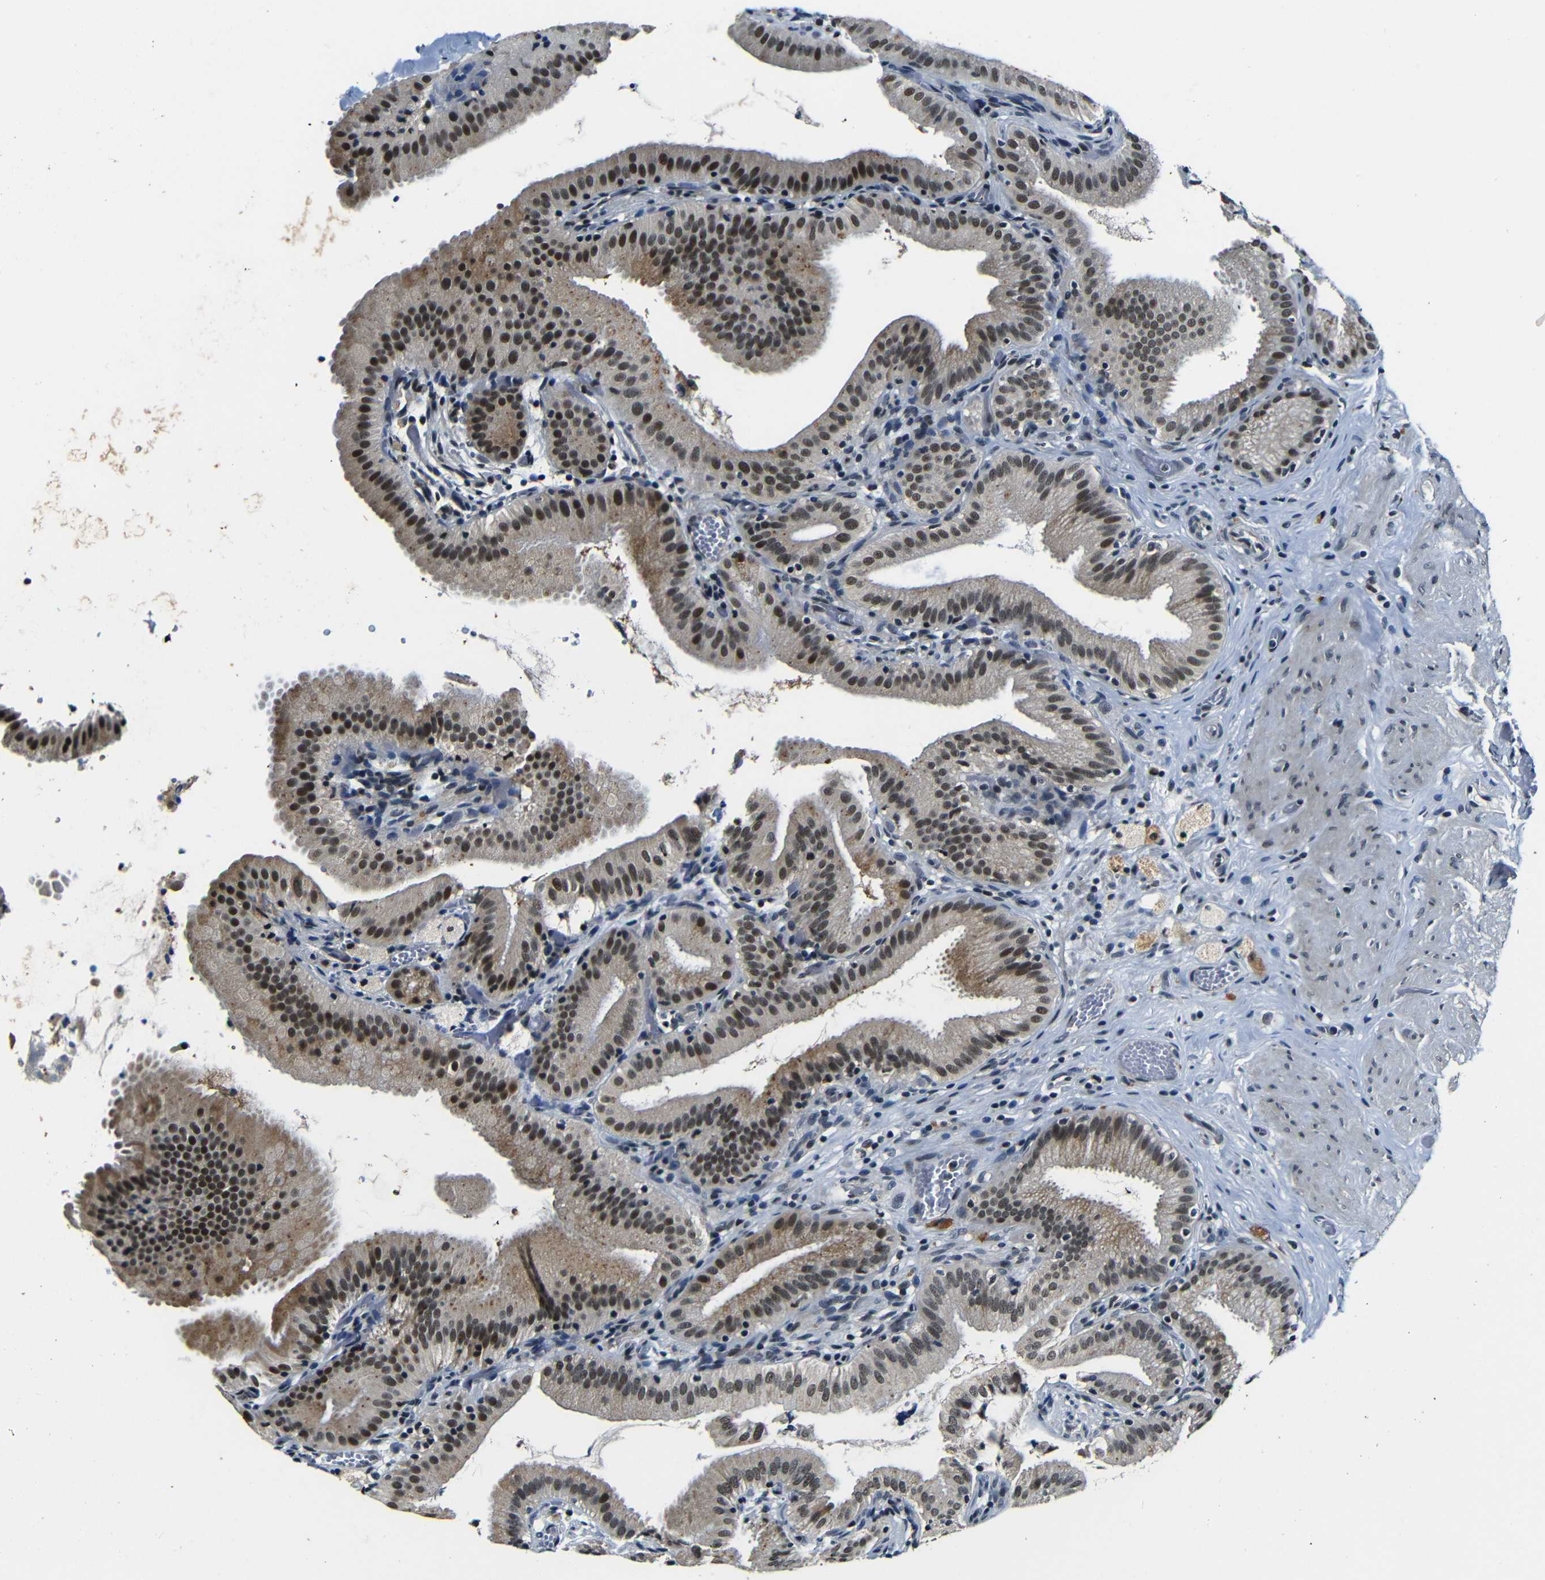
{"staining": {"intensity": "moderate", "quantity": ">75%", "location": "cytoplasmic/membranous,nuclear"}, "tissue": "gallbladder", "cell_type": "Glandular cells", "image_type": "normal", "snomed": [{"axis": "morphology", "description": "Normal tissue, NOS"}, {"axis": "topography", "description": "Gallbladder"}], "caption": "Brown immunohistochemical staining in normal gallbladder shows moderate cytoplasmic/membranous,nuclear expression in about >75% of glandular cells.", "gene": "FOXD4L1", "patient": {"sex": "male", "age": 54}}